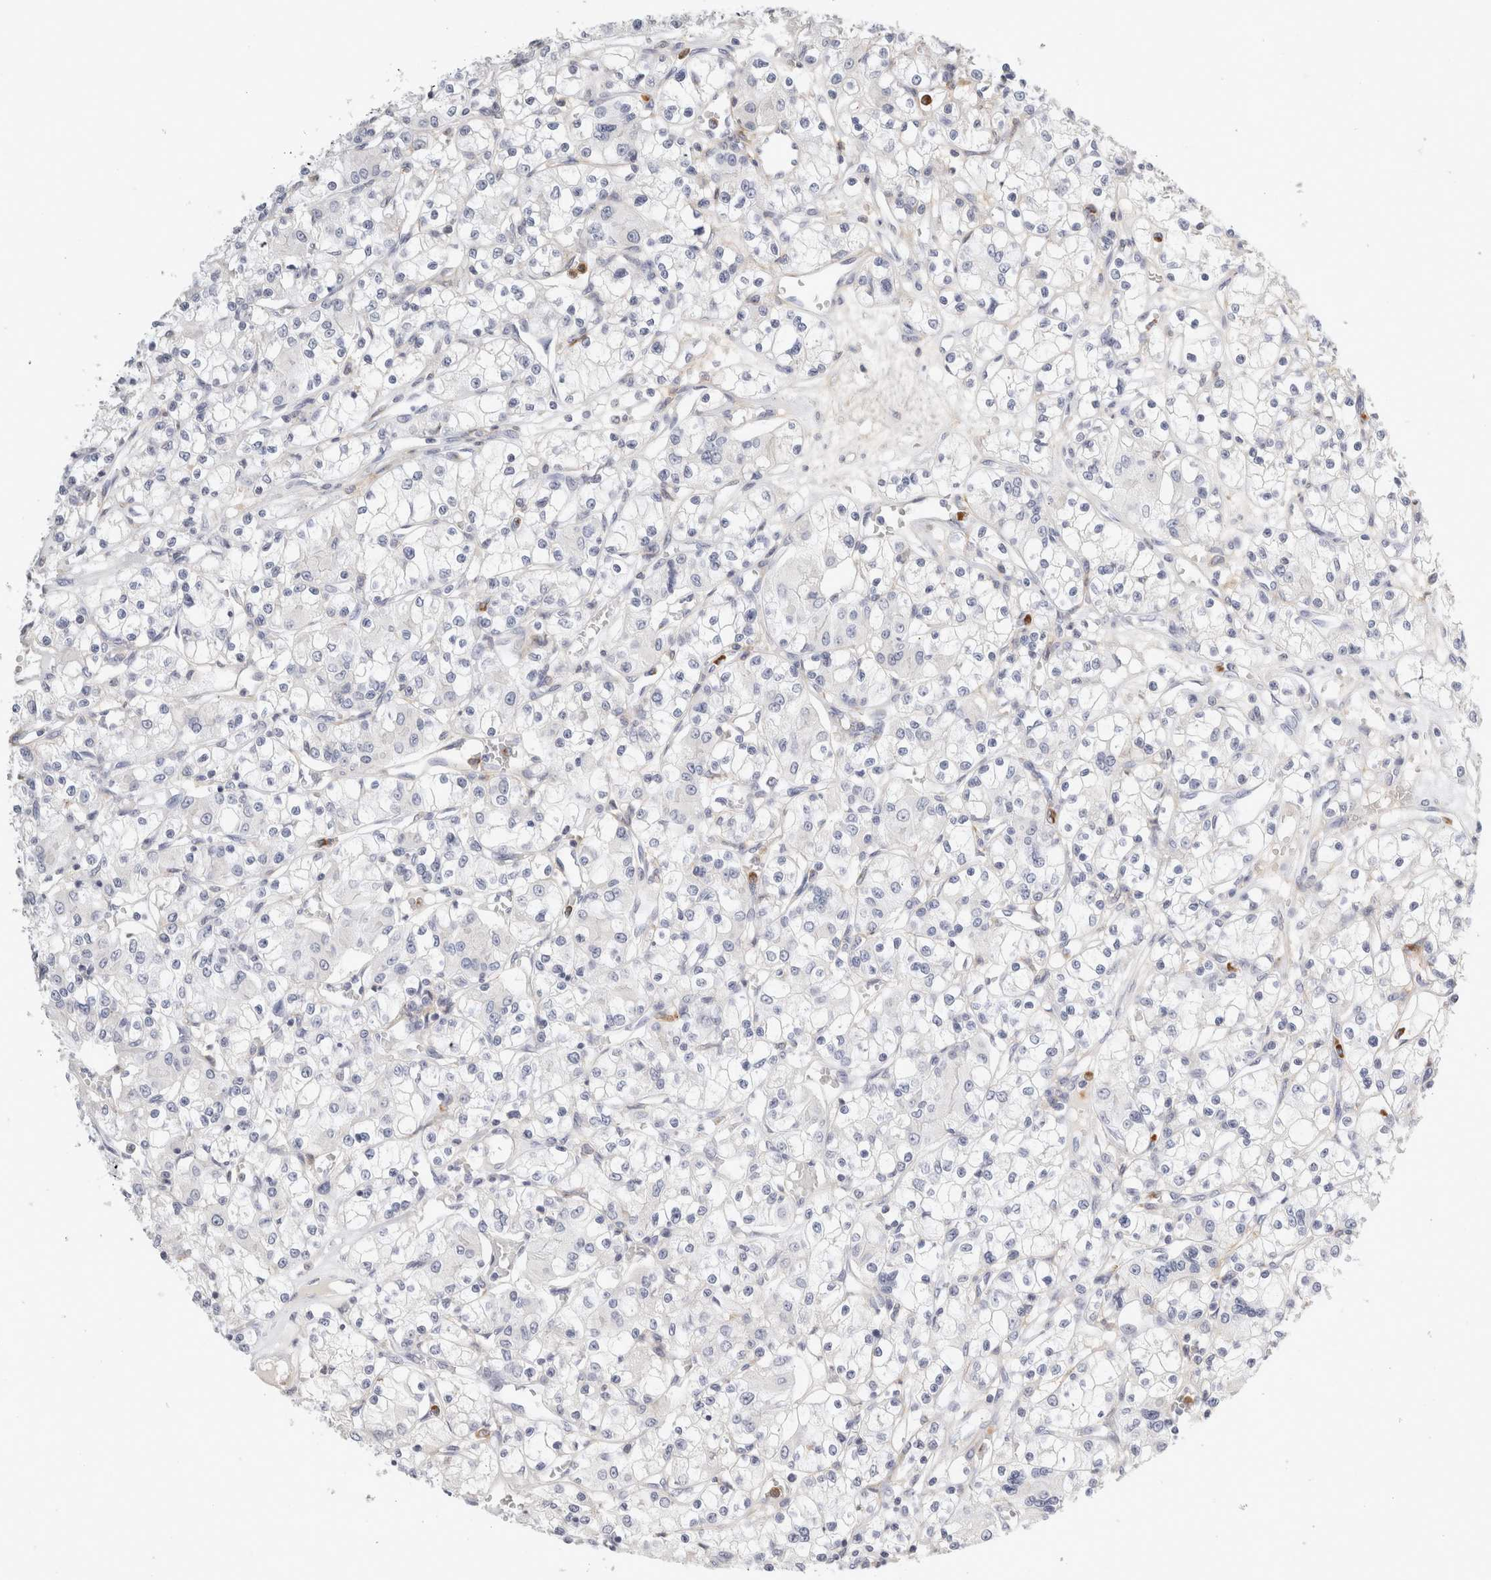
{"staining": {"intensity": "negative", "quantity": "none", "location": "none"}, "tissue": "renal cancer", "cell_type": "Tumor cells", "image_type": "cancer", "snomed": [{"axis": "morphology", "description": "Adenocarcinoma, NOS"}, {"axis": "topography", "description": "Kidney"}], "caption": "Human renal adenocarcinoma stained for a protein using immunohistochemistry (IHC) displays no positivity in tumor cells.", "gene": "FGL2", "patient": {"sex": "female", "age": 59}}